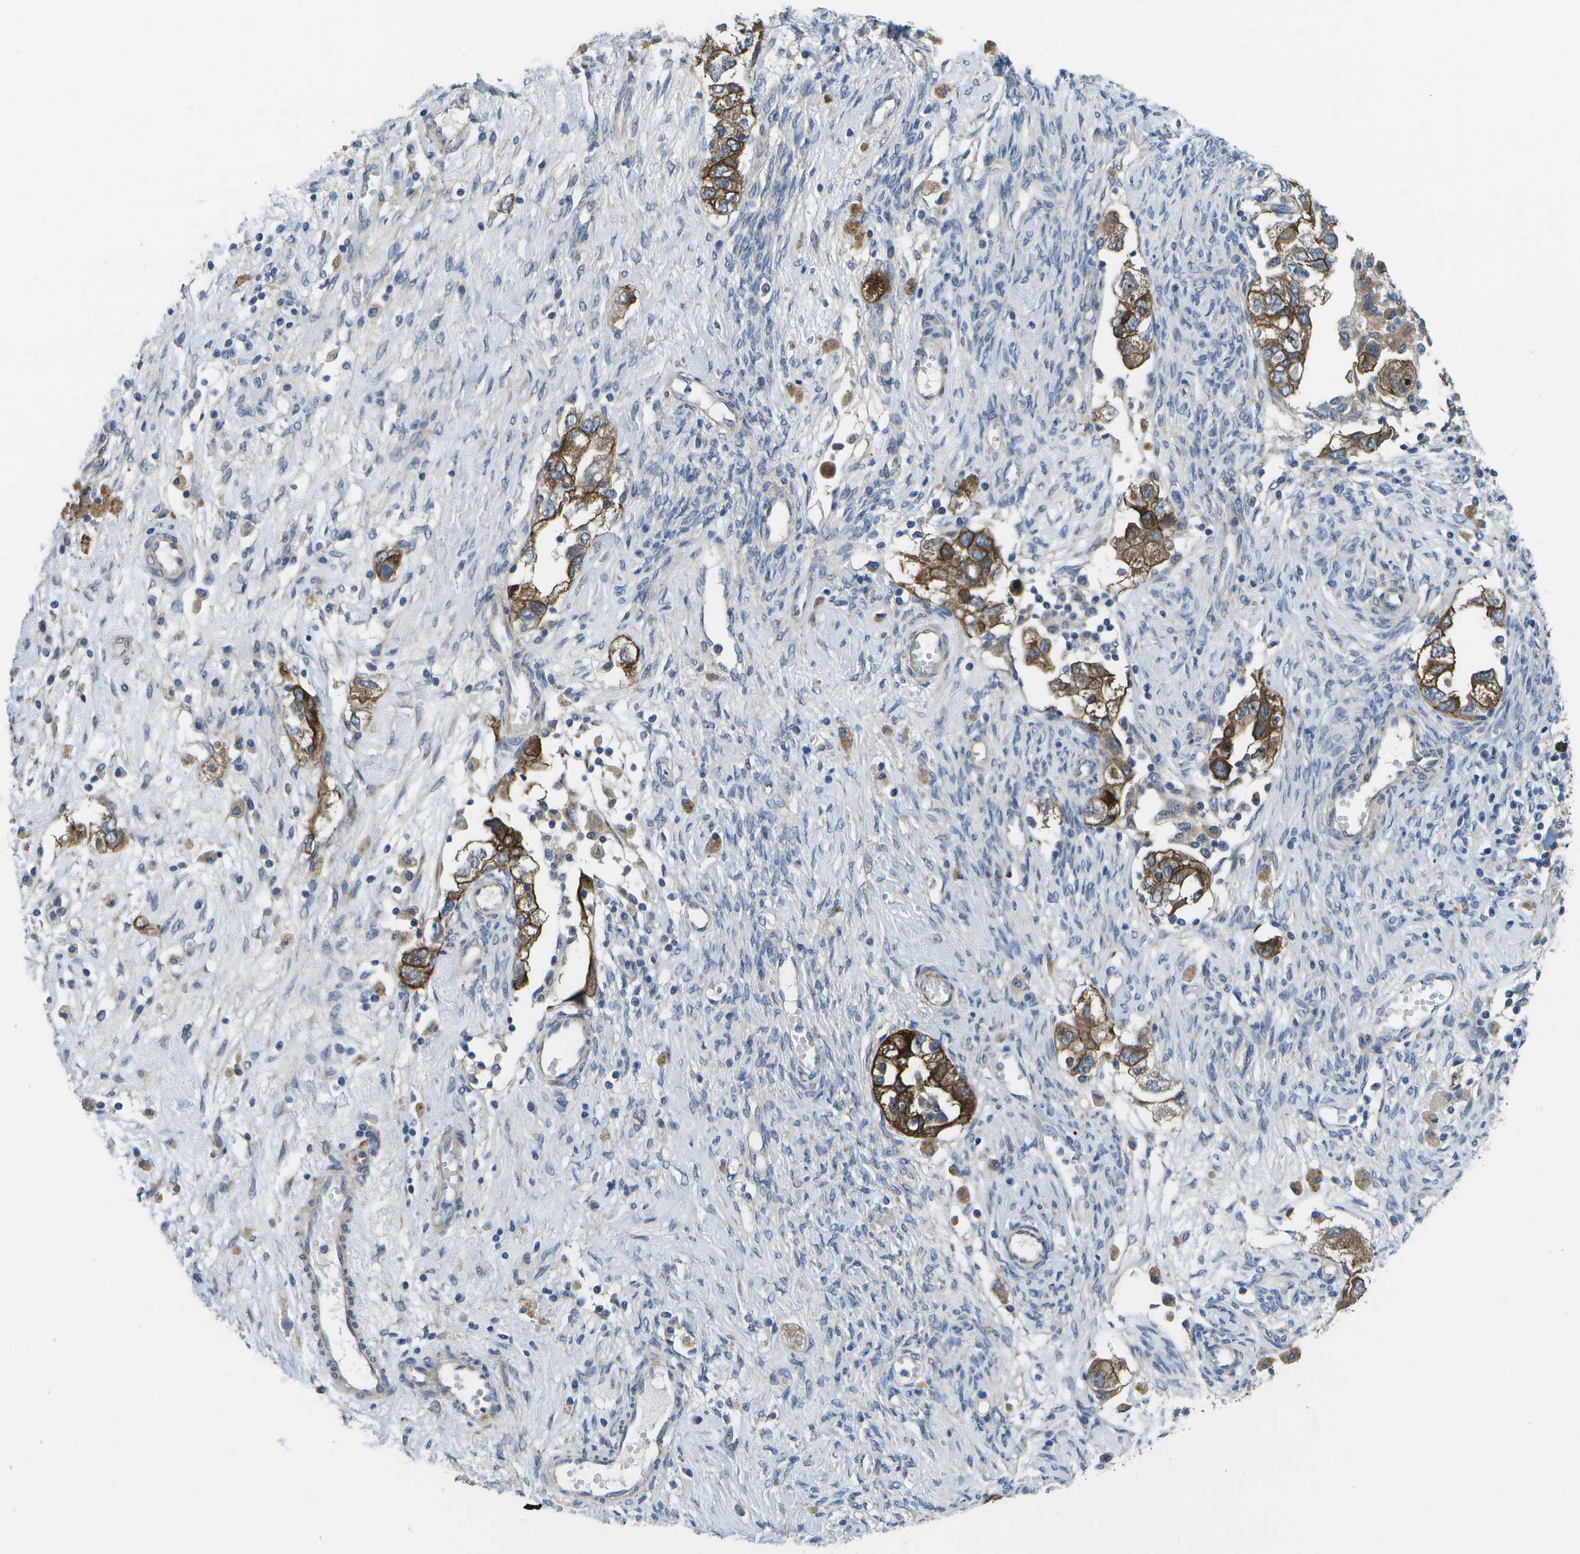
{"staining": {"intensity": "moderate", "quantity": "25%-75%", "location": "cytoplasmic/membranous"}, "tissue": "ovarian cancer", "cell_type": "Tumor cells", "image_type": "cancer", "snomed": [{"axis": "morphology", "description": "Carcinoma, NOS"}, {"axis": "morphology", "description": "Cystadenocarcinoma, serous, NOS"}, {"axis": "topography", "description": "Ovary"}], "caption": "Carcinoma (ovarian) stained for a protein (brown) displays moderate cytoplasmic/membranous positive positivity in about 25%-75% of tumor cells.", "gene": "P3H1", "patient": {"sex": "female", "age": 69}}